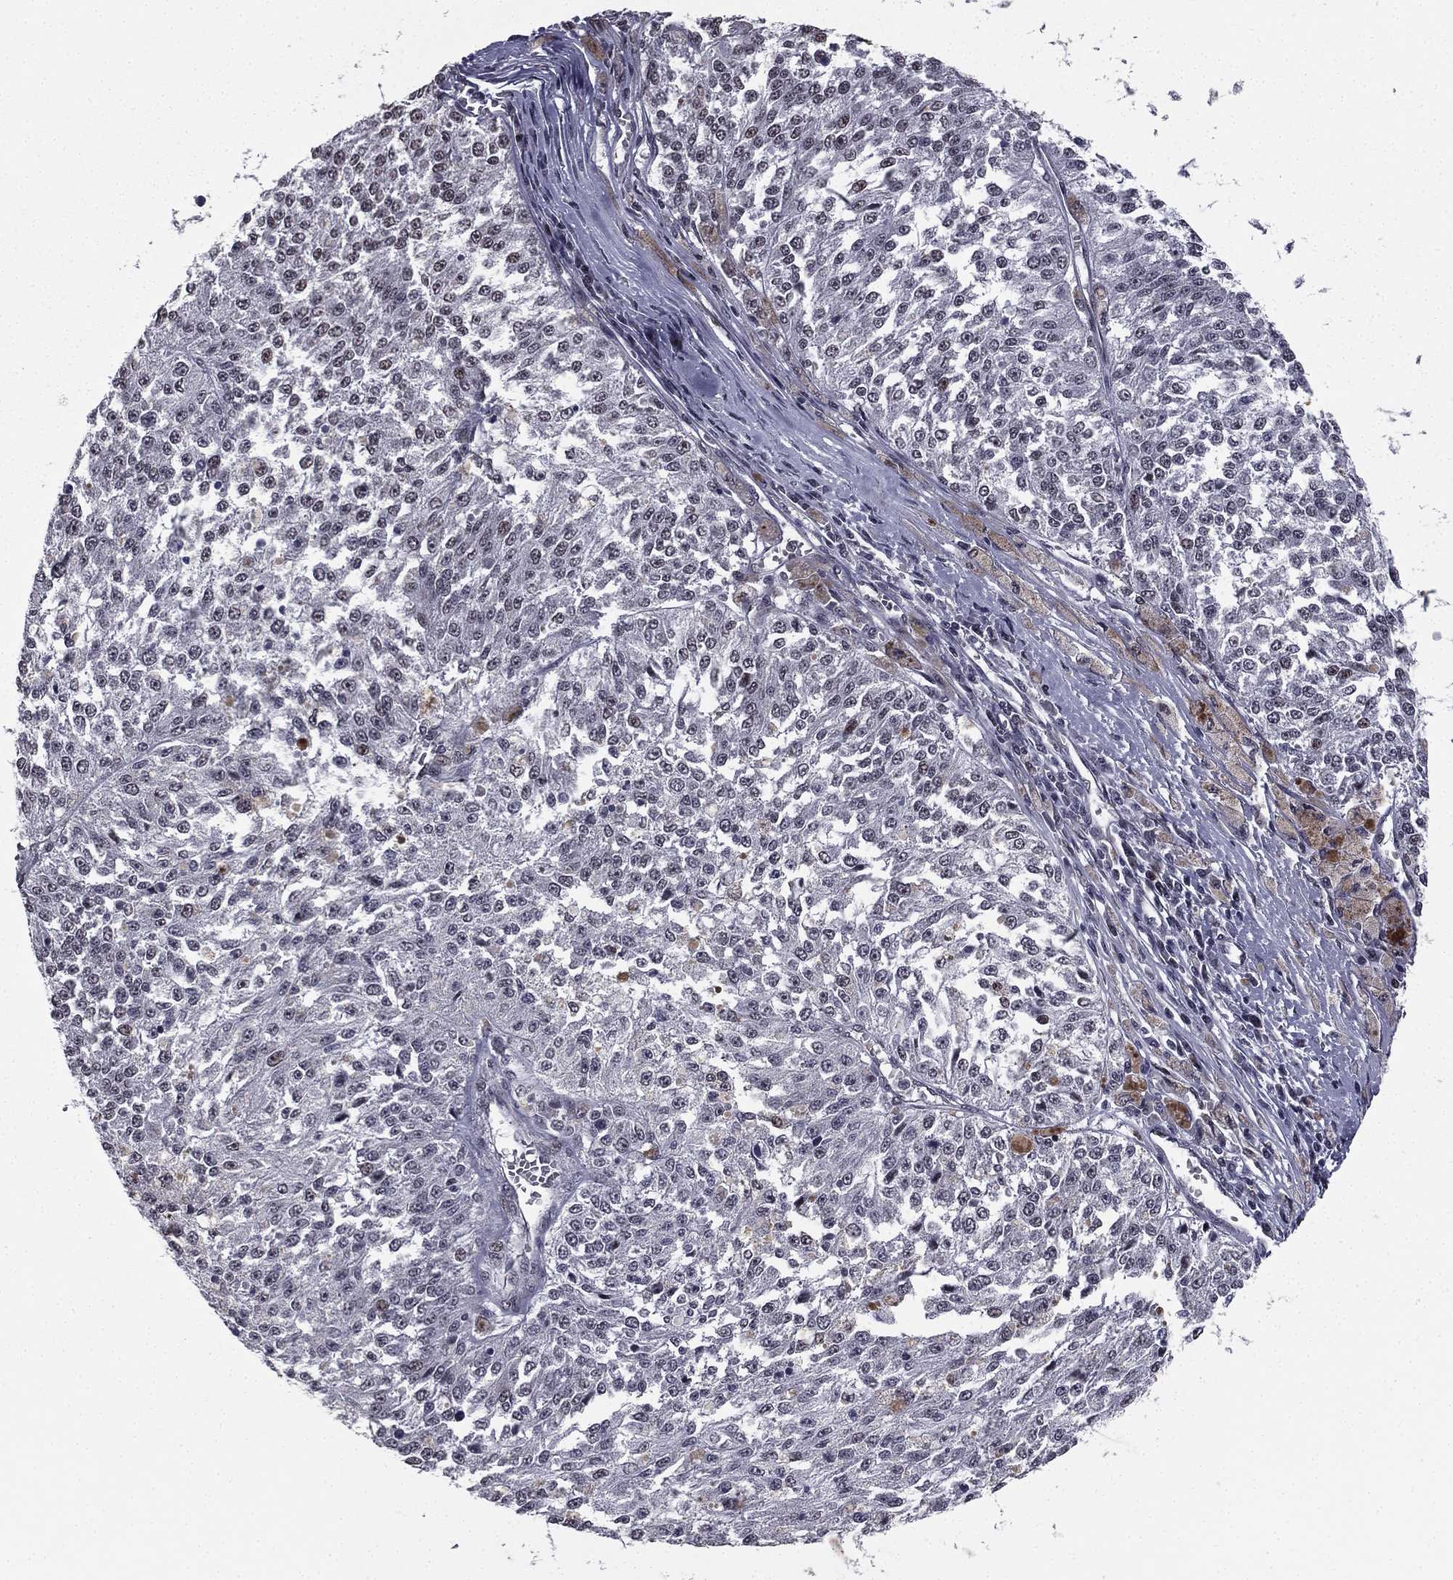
{"staining": {"intensity": "negative", "quantity": "none", "location": "none"}, "tissue": "melanoma", "cell_type": "Tumor cells", "image_type": "cancer", "snomed": [{"axis": "morphology", "description": "Malignant melanoma, Metastatic site"}, {"axis": "topography", "description": "Lymph node"}], "caption": "The photomicrograph reveals no staining of tumor cells in melanoma.", "gene": "RARB", "patient": {"sex": "female", "age": 64}}